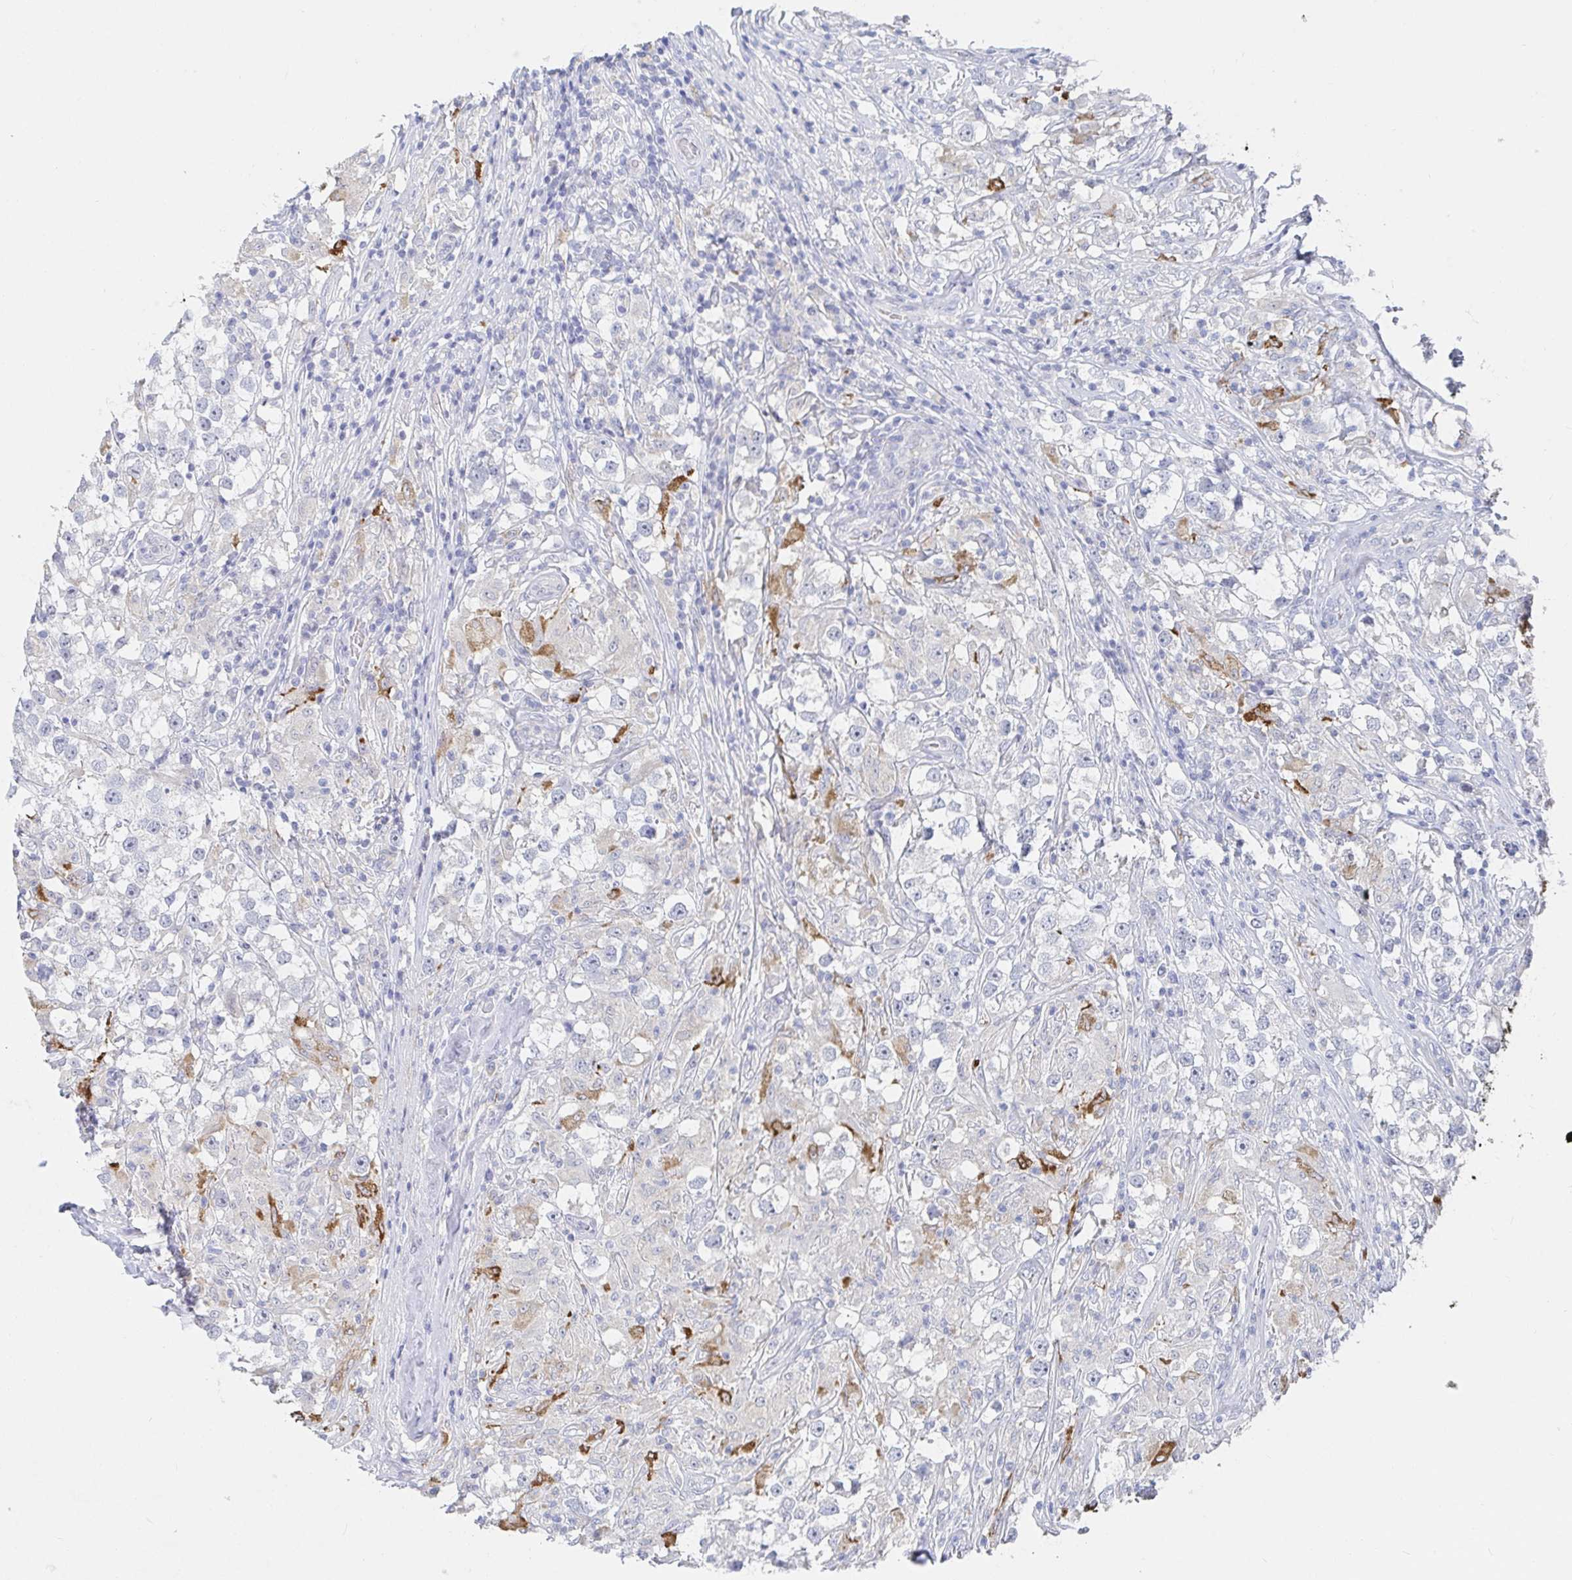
{"staining": {"intensity": "negative", "quantity": "none", "location": "none"}, "tissue": "testis cancer", "cell_type": "Tumor cells", "image_type": "cancer", "snomed": [{"axis": "morphology", "description": "Seminoma, NOS"}, {"axis": "topography", "description": "Testis"}], "caption": "Micrograph shows no significant protein expression in tumor cells of testis seminoma.", "gene": "ZNF430", "patient": {"sex": "male", "age": 46}}